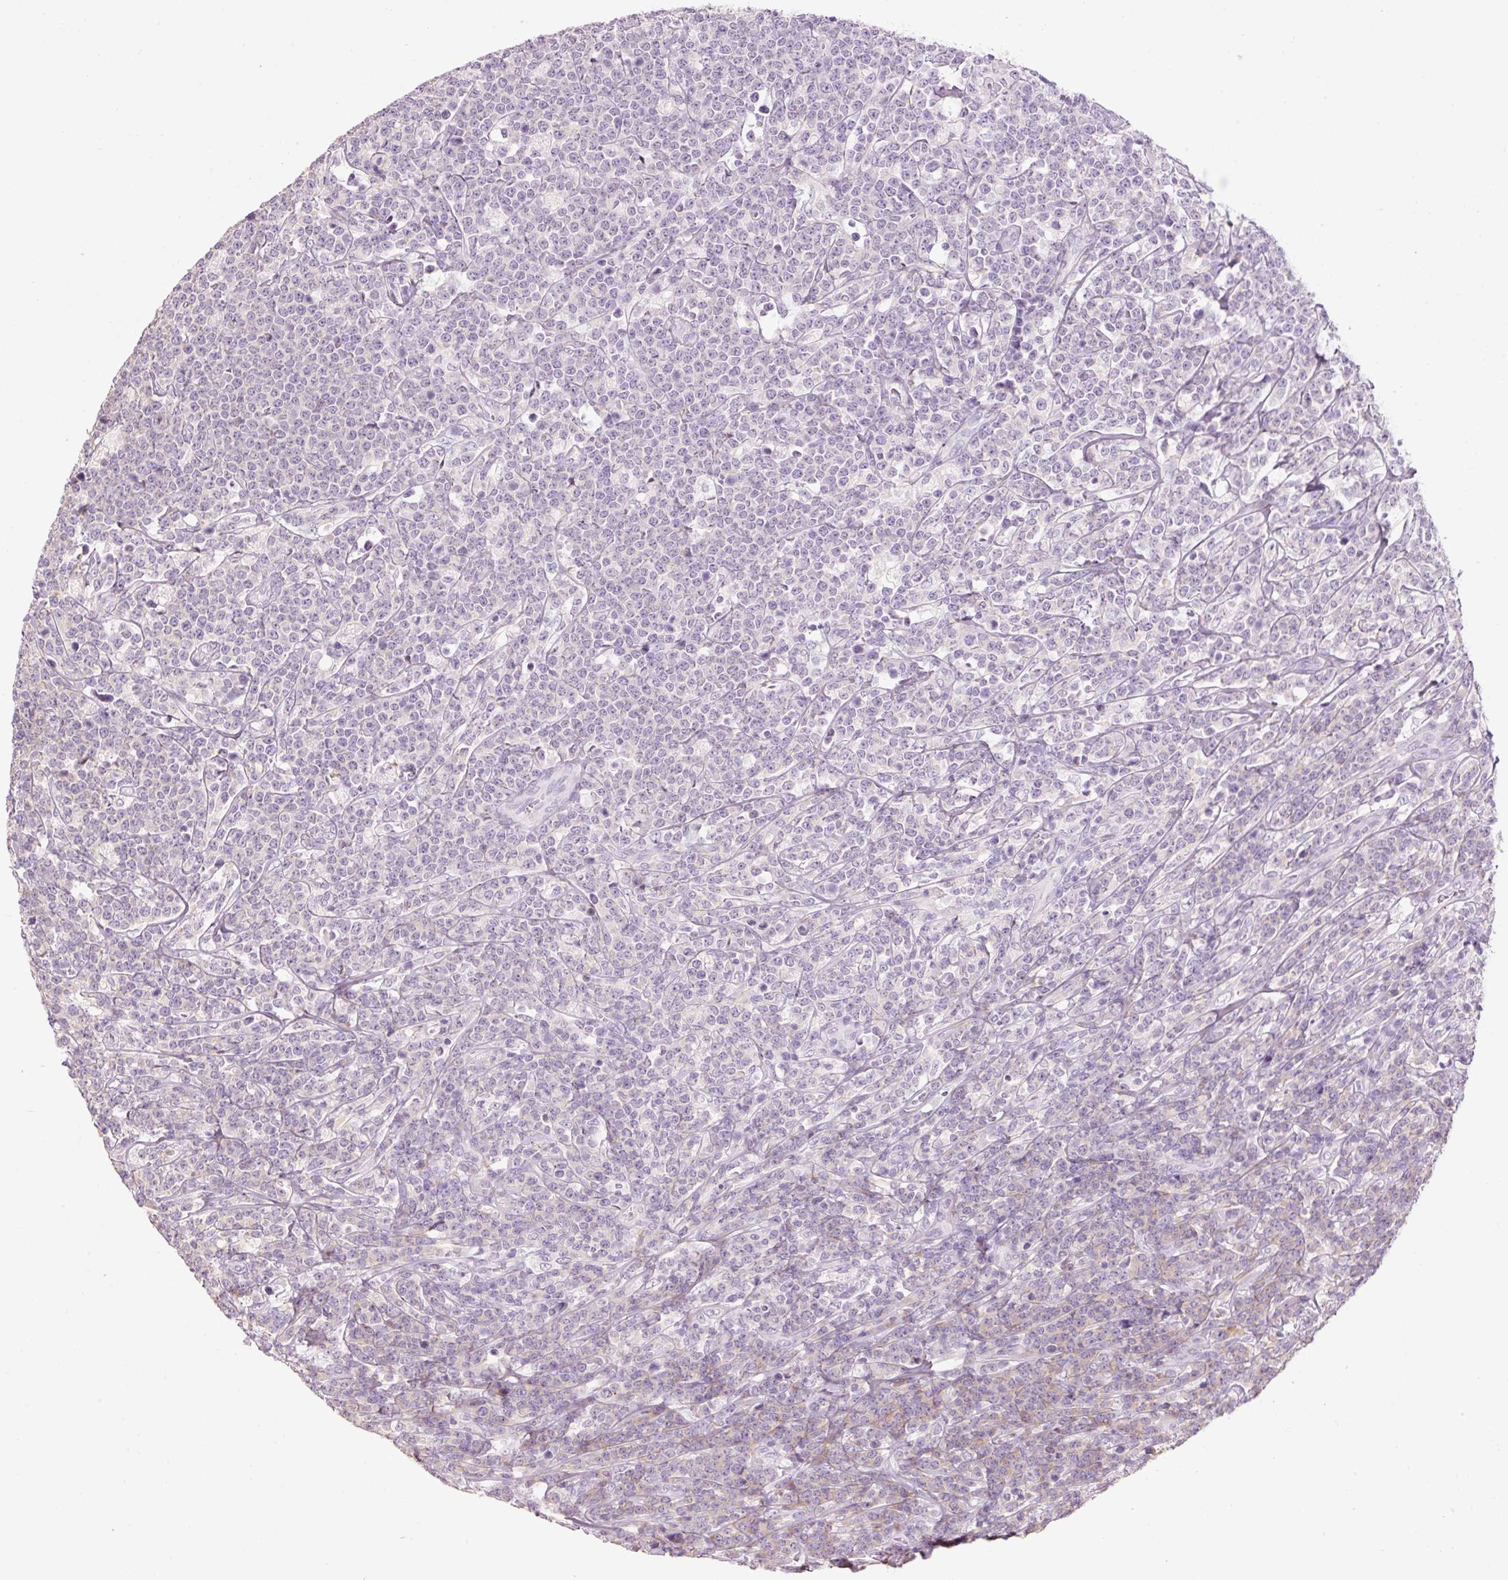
{"staining": {"intensity": "negative", "quantity": "none", "location": "none"}, "tissue": "lymphoma", "cell_type": "Tumor cells", "image_type": "cancer", "snomed": [{"axis": "morphology", "description": "Malignant lymphoma, non-Hodgkin's type, High grade"}, {"axis": "topography", "description": "Small intestine"}], "caption": "The histopathology image shows no significant staining in tumor cells of lymphoma.", "gene": "HAX1", "patient": {"sex": "male", "age": 8}}